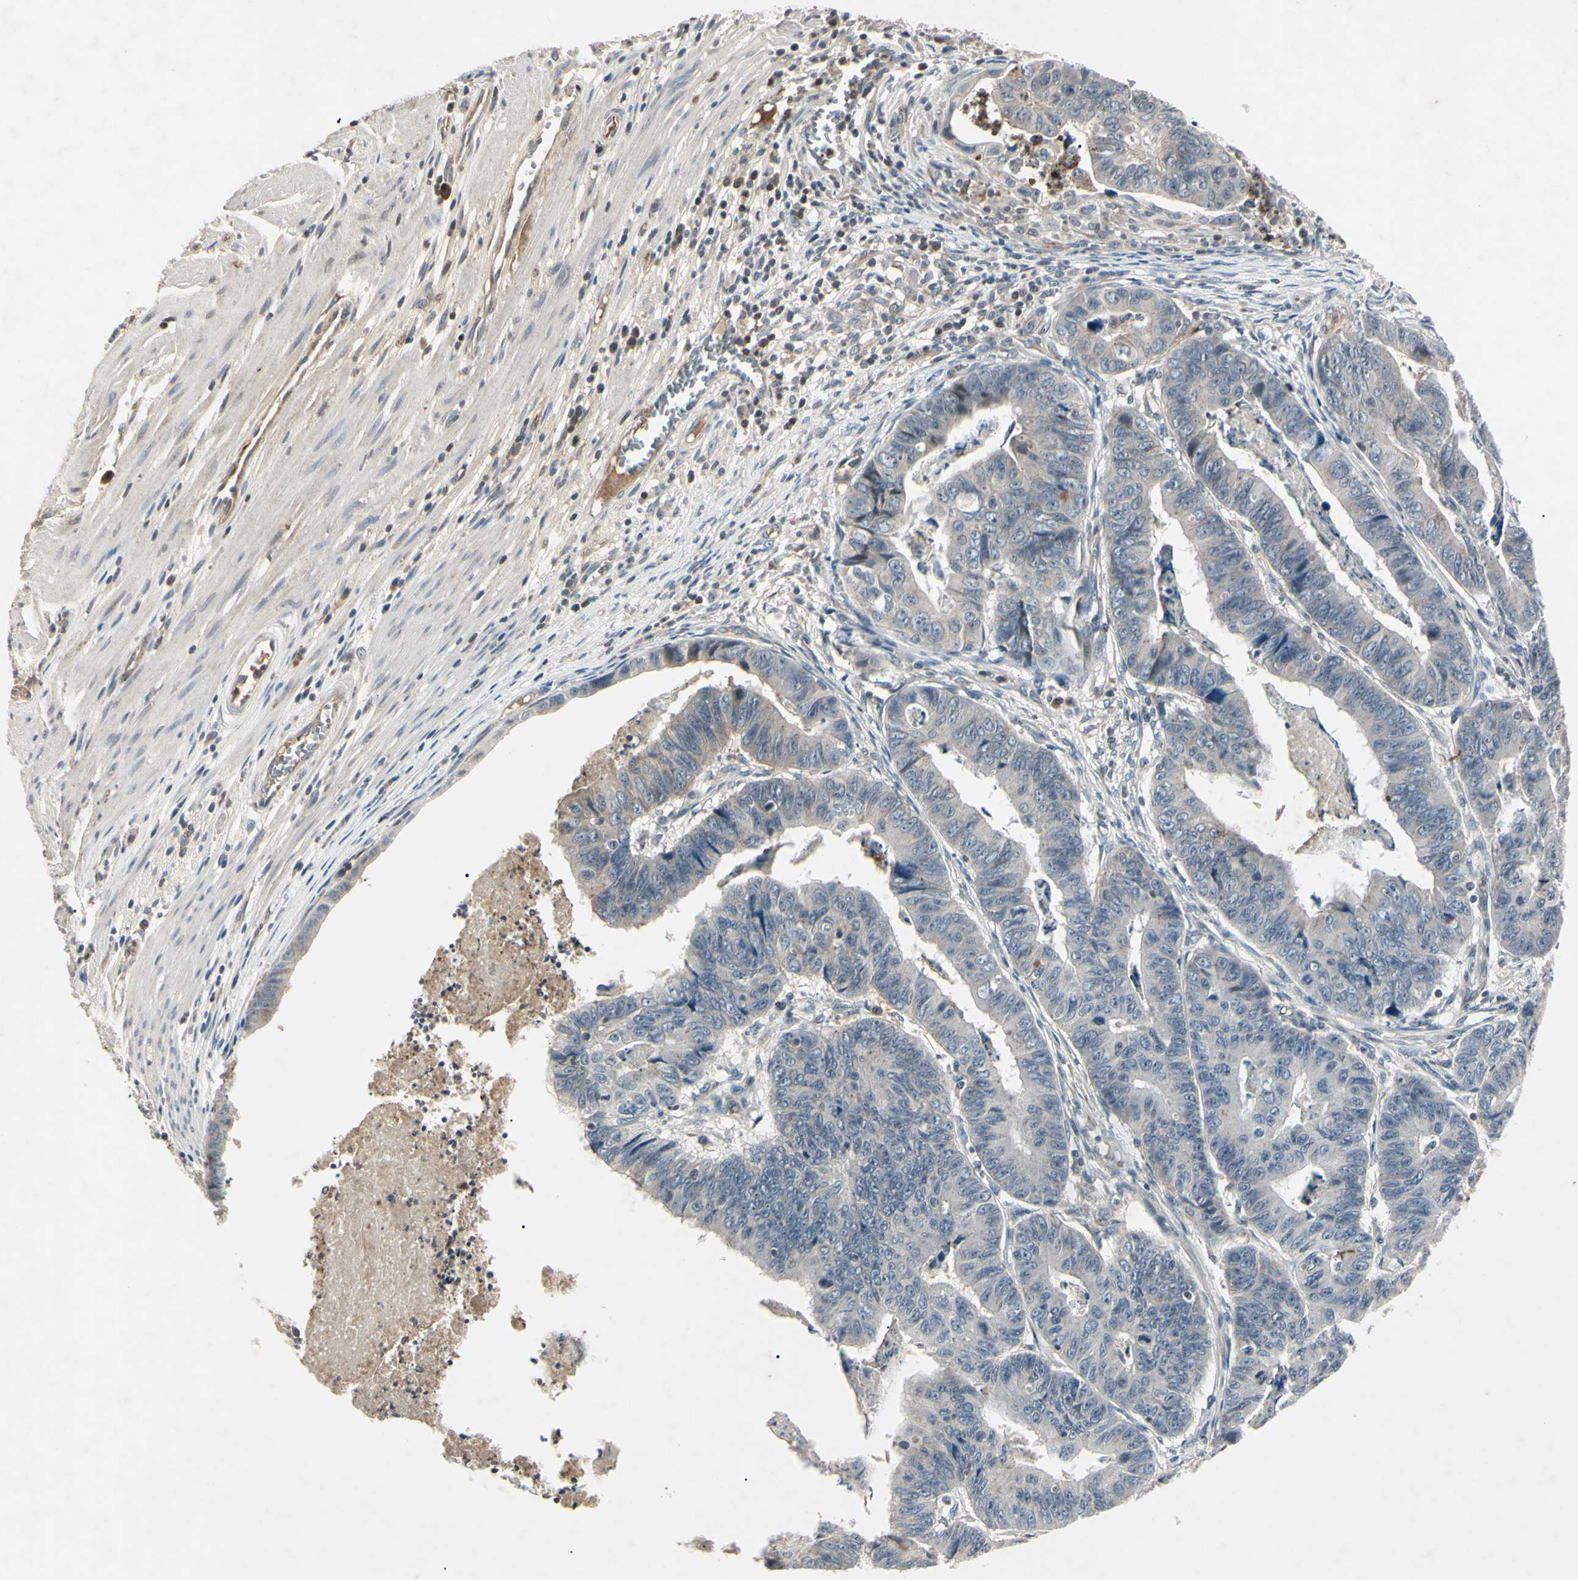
{"staining": {"intensity": "negative", "quantity": "none", "location": "none"}, "tissue": "stomach cancer", "cell_type": "Tumor cells", "image_type": "cancer", "snomed": [{"axis": "morphology", "description": "Adenocarcinoma, NOS"}, {"axis": "topography", "description": "Stomach, lower"}], "caption": "Human adenocarcinoma (stomach) stained for a protein using immunohistochemistry demonstrates no staining in tumor cells.", "gene": "AEBP1", "patient": {"sex": "male", "age": 77}}